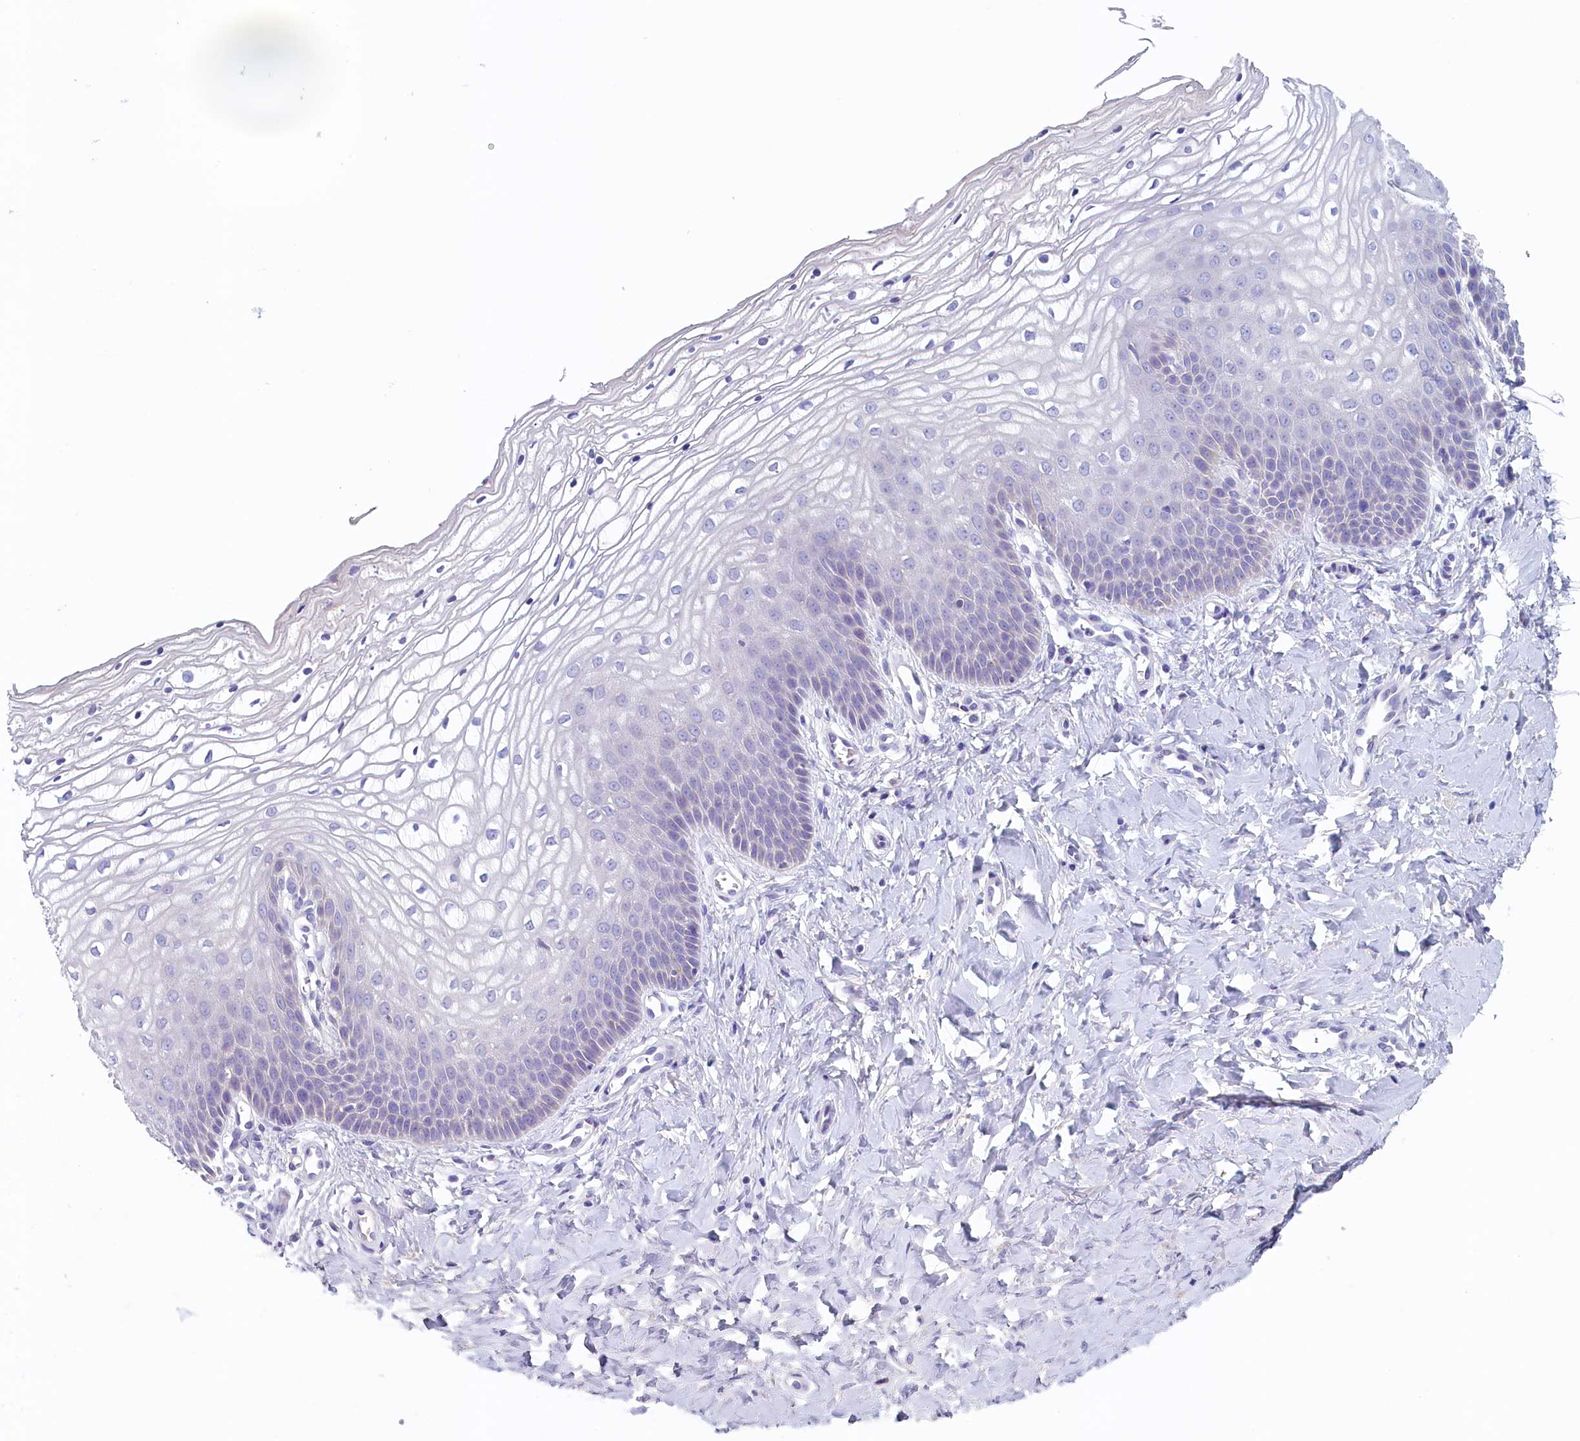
{"staining": {"intensity": "negative", "quantity": "none", "location": "none"}, "tissue": "vagina", "cell_type": "Squamous epithelial cells", "image_type": "normal", "snomed": [{"axis": "morphology", "description": "Normal tissue, NOS"}, {"axis": "topography", "description": "Vagina"}], "caption": "This photomicrograph is of benign vagina stained with IHC to label a protein in brown with the nuclei are counter-stained blue. There is no positivity in squamous epithelial cells.", "gene": "GUCA1C", "patient": {"sex": "female", "age": 68}}